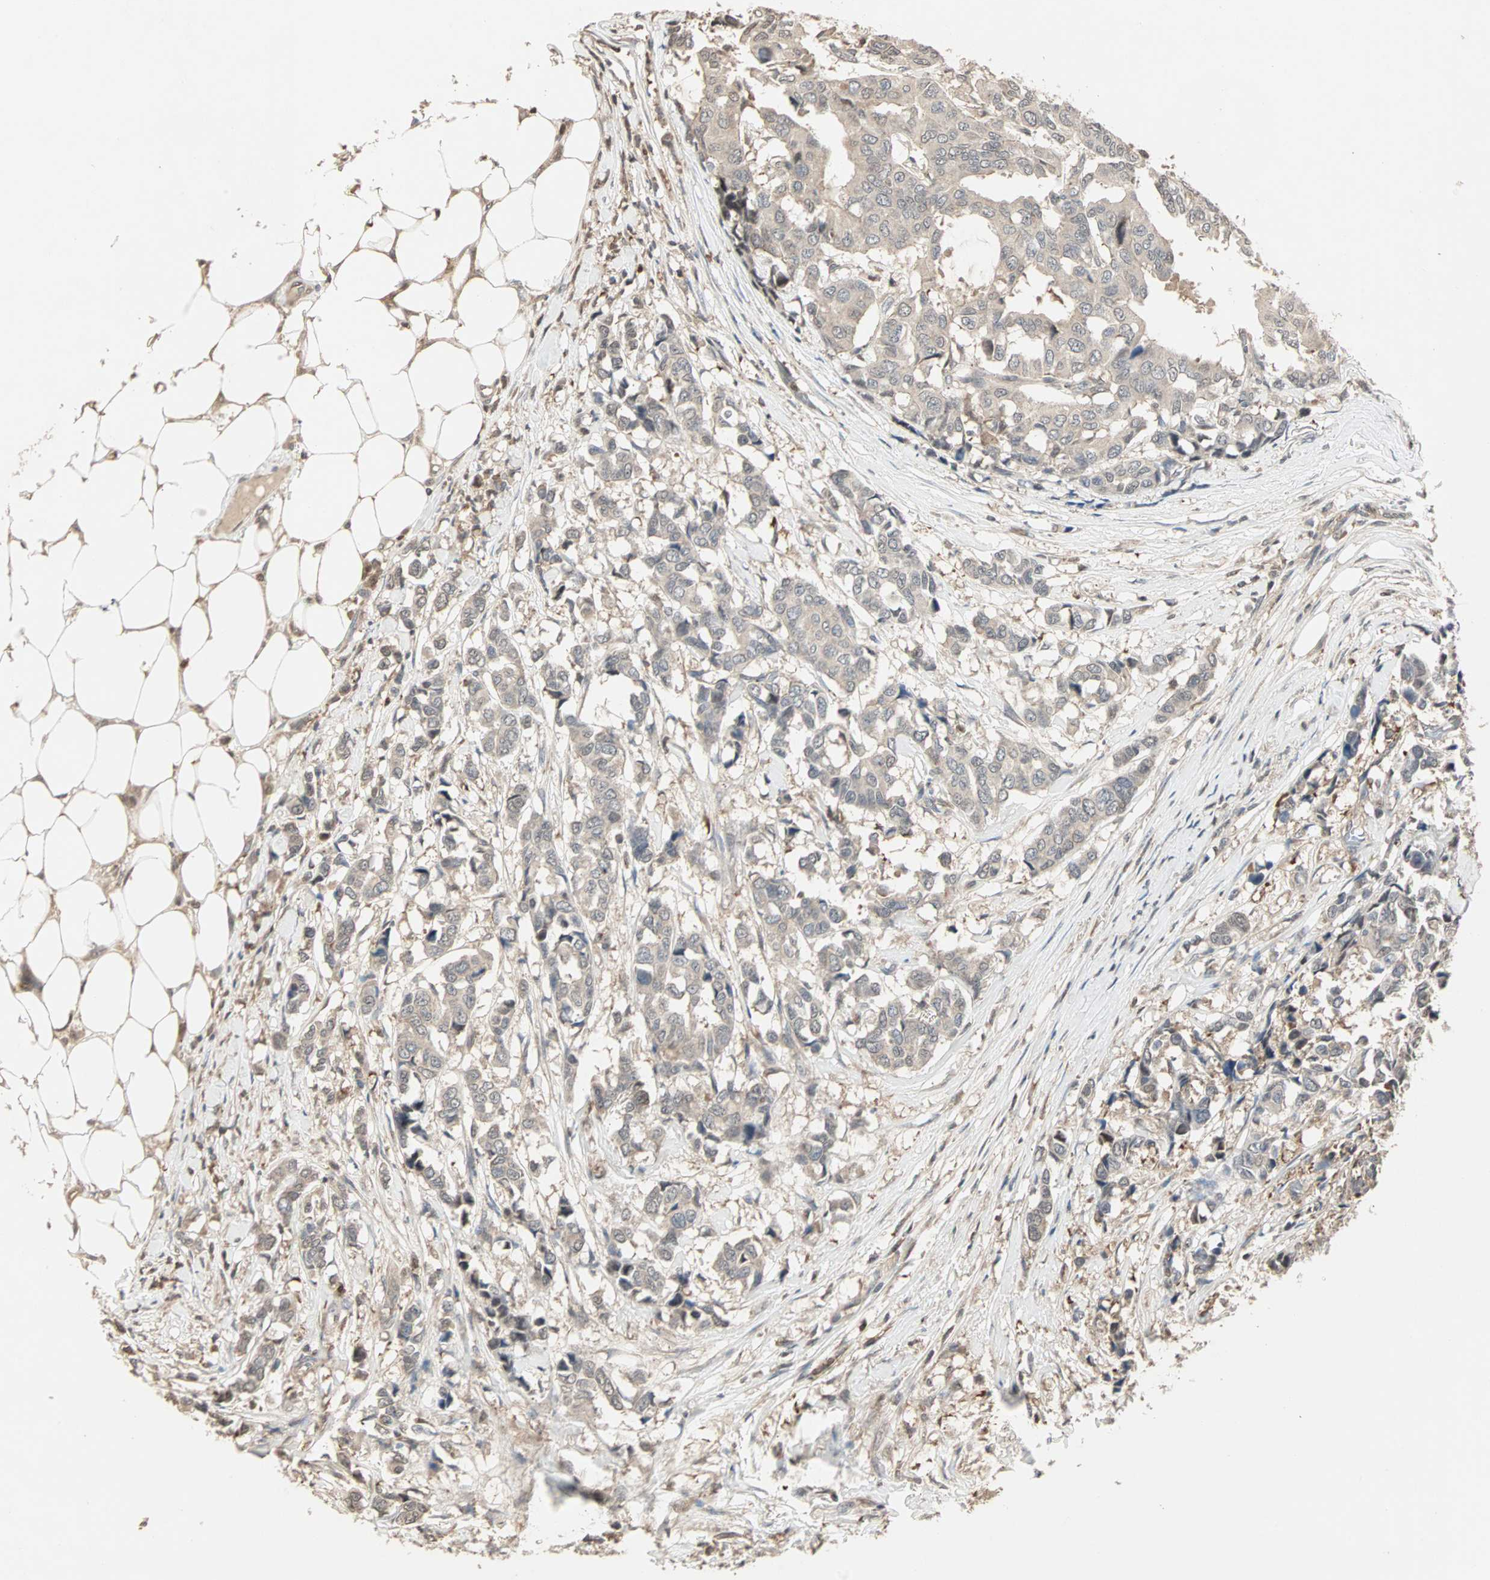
{"staining": {"intensity": "weak", "quantity": ">75%", "location": "cytoplasmic/membranous"}, "tissue": "breast cancer", "cell_type": "Tumor cells", "image_type": "cancer", "snomed": [{"axis": "morphology", "description": "Duct carcinoma"}, {"axis": "topography", "description": "Breast"}], "caption": "Protein expression analysis of human breast invasive ductal carcinoma reveals weak cytoplasmic/membranous expression in approximately >75% of tumor cells.", "gene": "DRG2", "patient": {"sex": "female", "age": 87}}